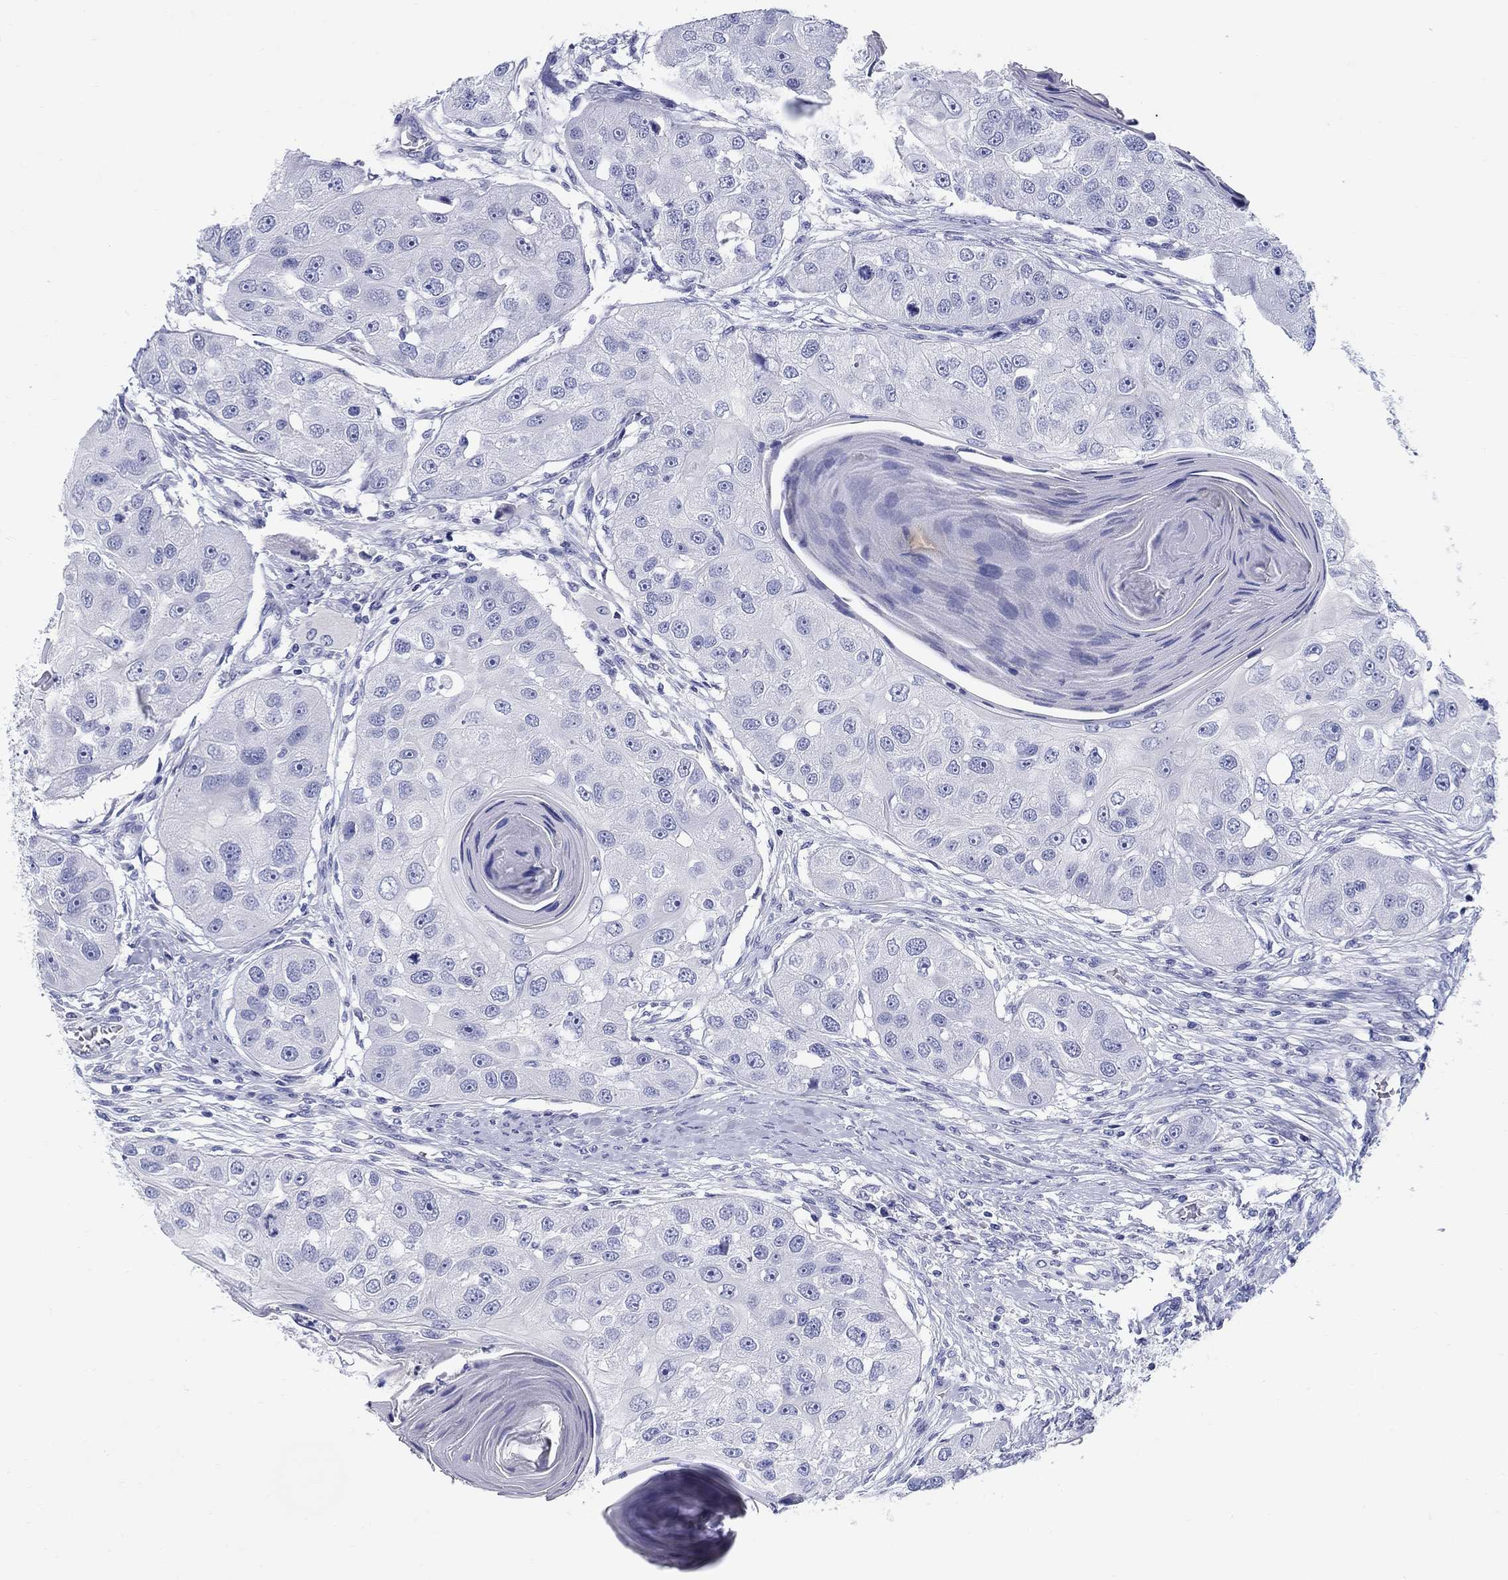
{"staining": {"intensity": "negative", "quantity": "none", "location": "none"}, "tissue": "head and neck cancer", "cell_type": "Tumor cells", "image_type": "cancer", "snomed": [{"axis": "morphology", "description": "Normal tissue, NOS"}, {"axis": "morphology", "description": "Squamous cell carcinoma, NOS"}, {"axis": "topography", "description": "Skeletal muscle"}, {"axis": "topography", "description": "Head-Neck"}], "caption": "Tumor cells are negative for protein expression in human squamous cell carcinoma (head and neck).", "gene": "LAMP5", "patient": {"sex": "male", "age": 51}}